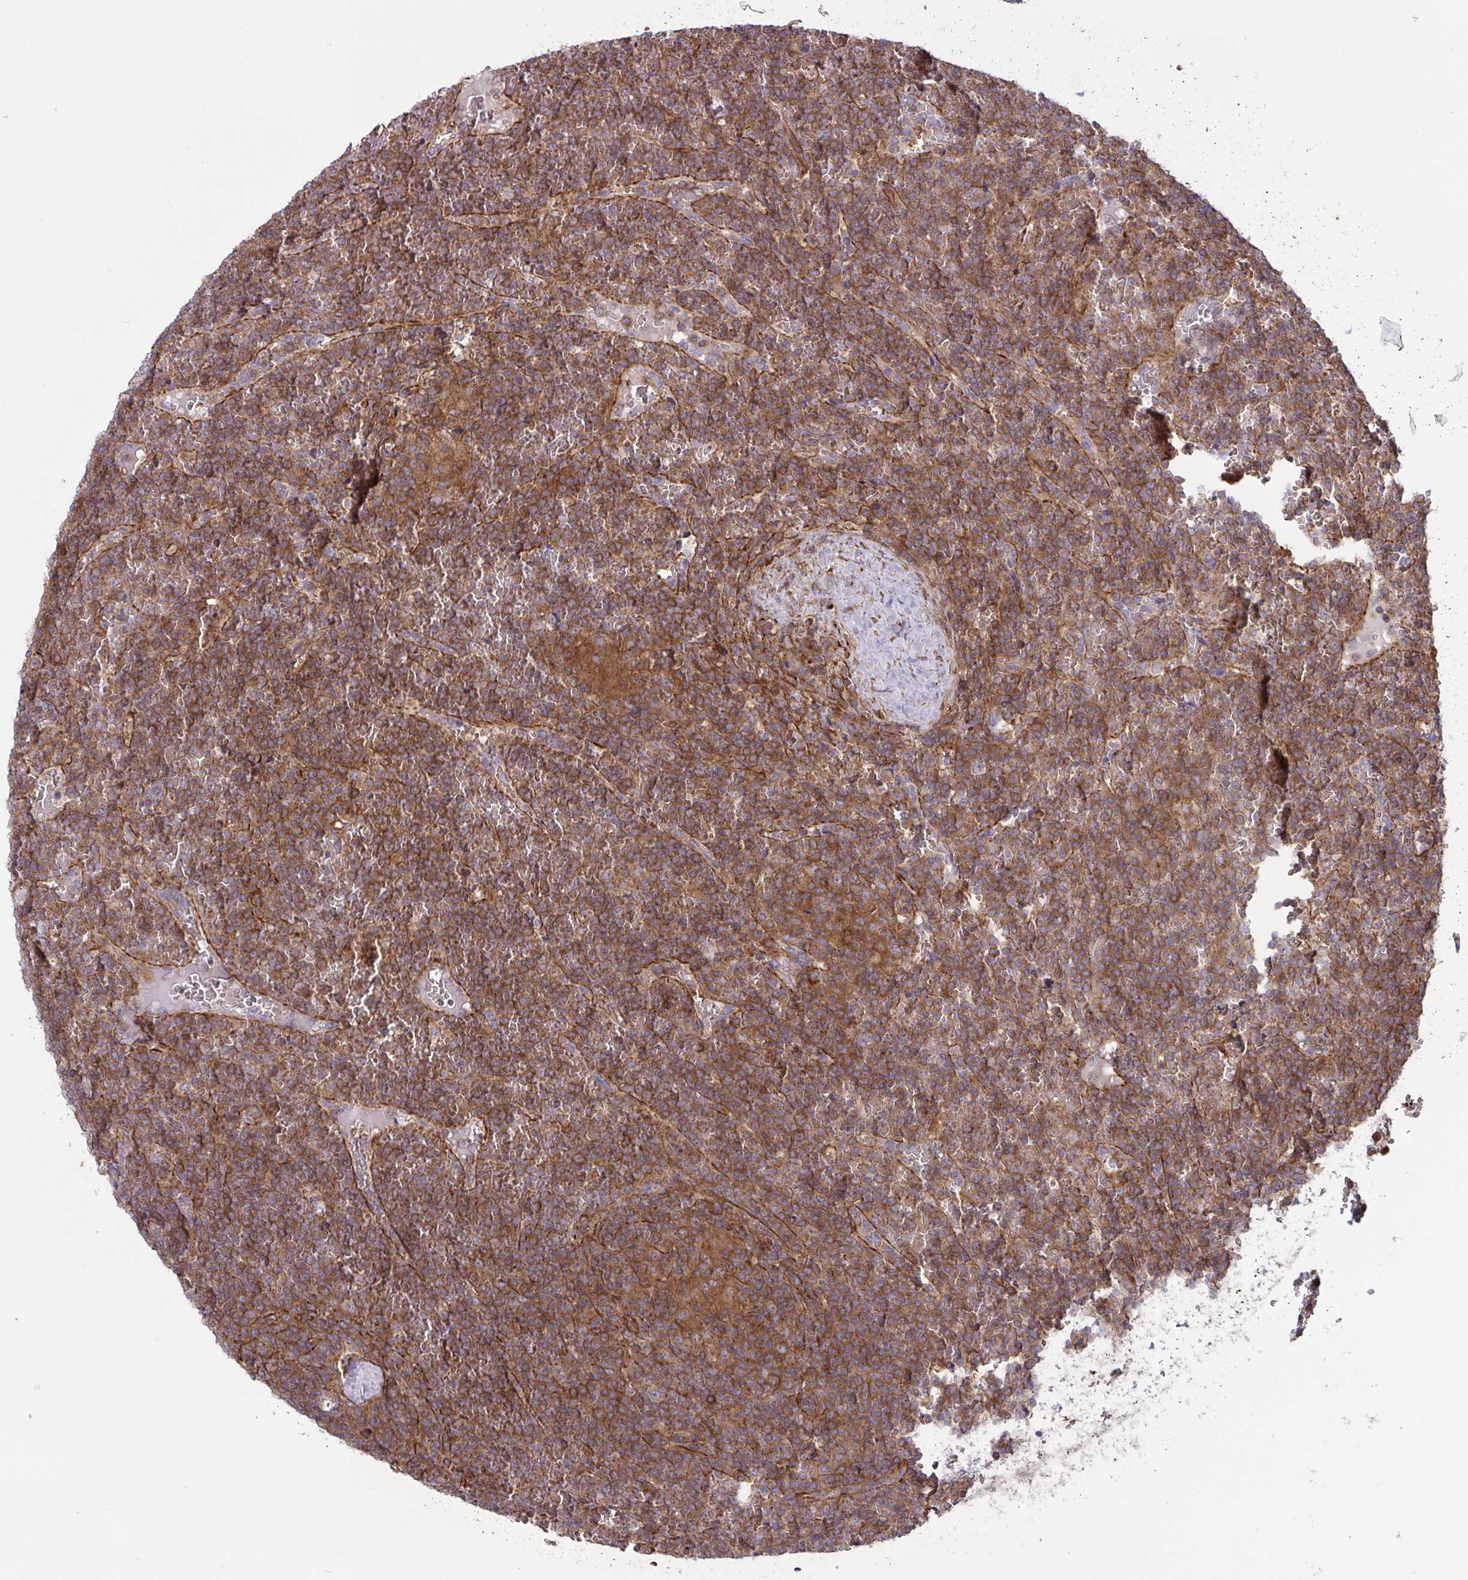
{"staining": {"intensity": "moderate", "quantity": ">75%", "location": "cytoplasmic/membranous"}, "tissue": "lymphoma", "cell_type": "Tumor cells", "image_type": "cancer", "snomed": [{"axis": "morphology", "description": "Malignant lymphoma, non-Hodgkin's type, Low grade"}, {"axis": "topography", "description": "Spleen"}], "caption": "Low-grade malignant lymphoma, non-Hodgkin's type stained with a brown dye shows moderate cytoplasmic/membranous positive positivity in about >75% of tumor cells.", "gene": "TANK", "patient": {"sex": "female", "age": 19}}